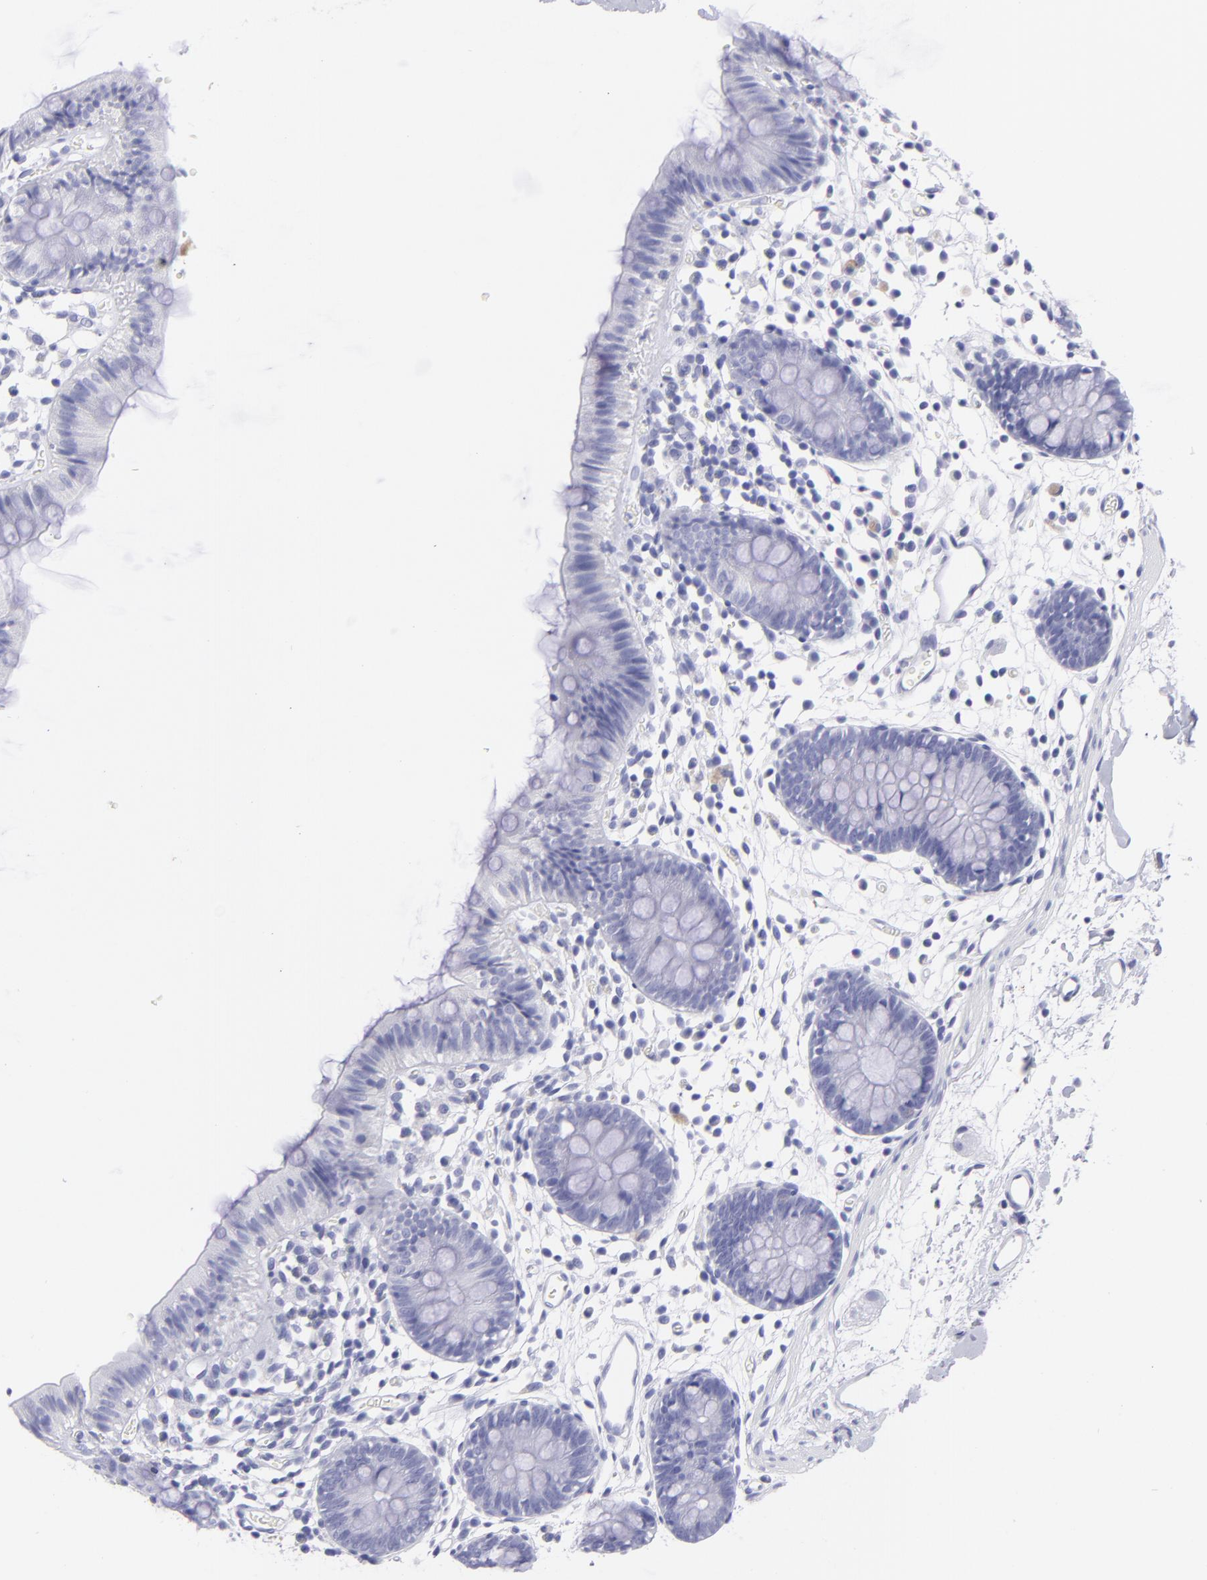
{"staining": {"intensity": "negative", "quantity": "none", "location": "none"}, "tissue": "colon", "cell_type": "Endothelial cells", "image_type": "normal", "snomed": [{"axis": "morphology", "description": "Normal tissue, NOS"}, {"axis": "topography", "description": "Colon"}], "caption": "Human colon stained for a protein using immunohistochemistry (IHC) exhibits no positivity in endothelial cells.", "gene": "PIP", "patient": {"sex": "male", "age": 14}}